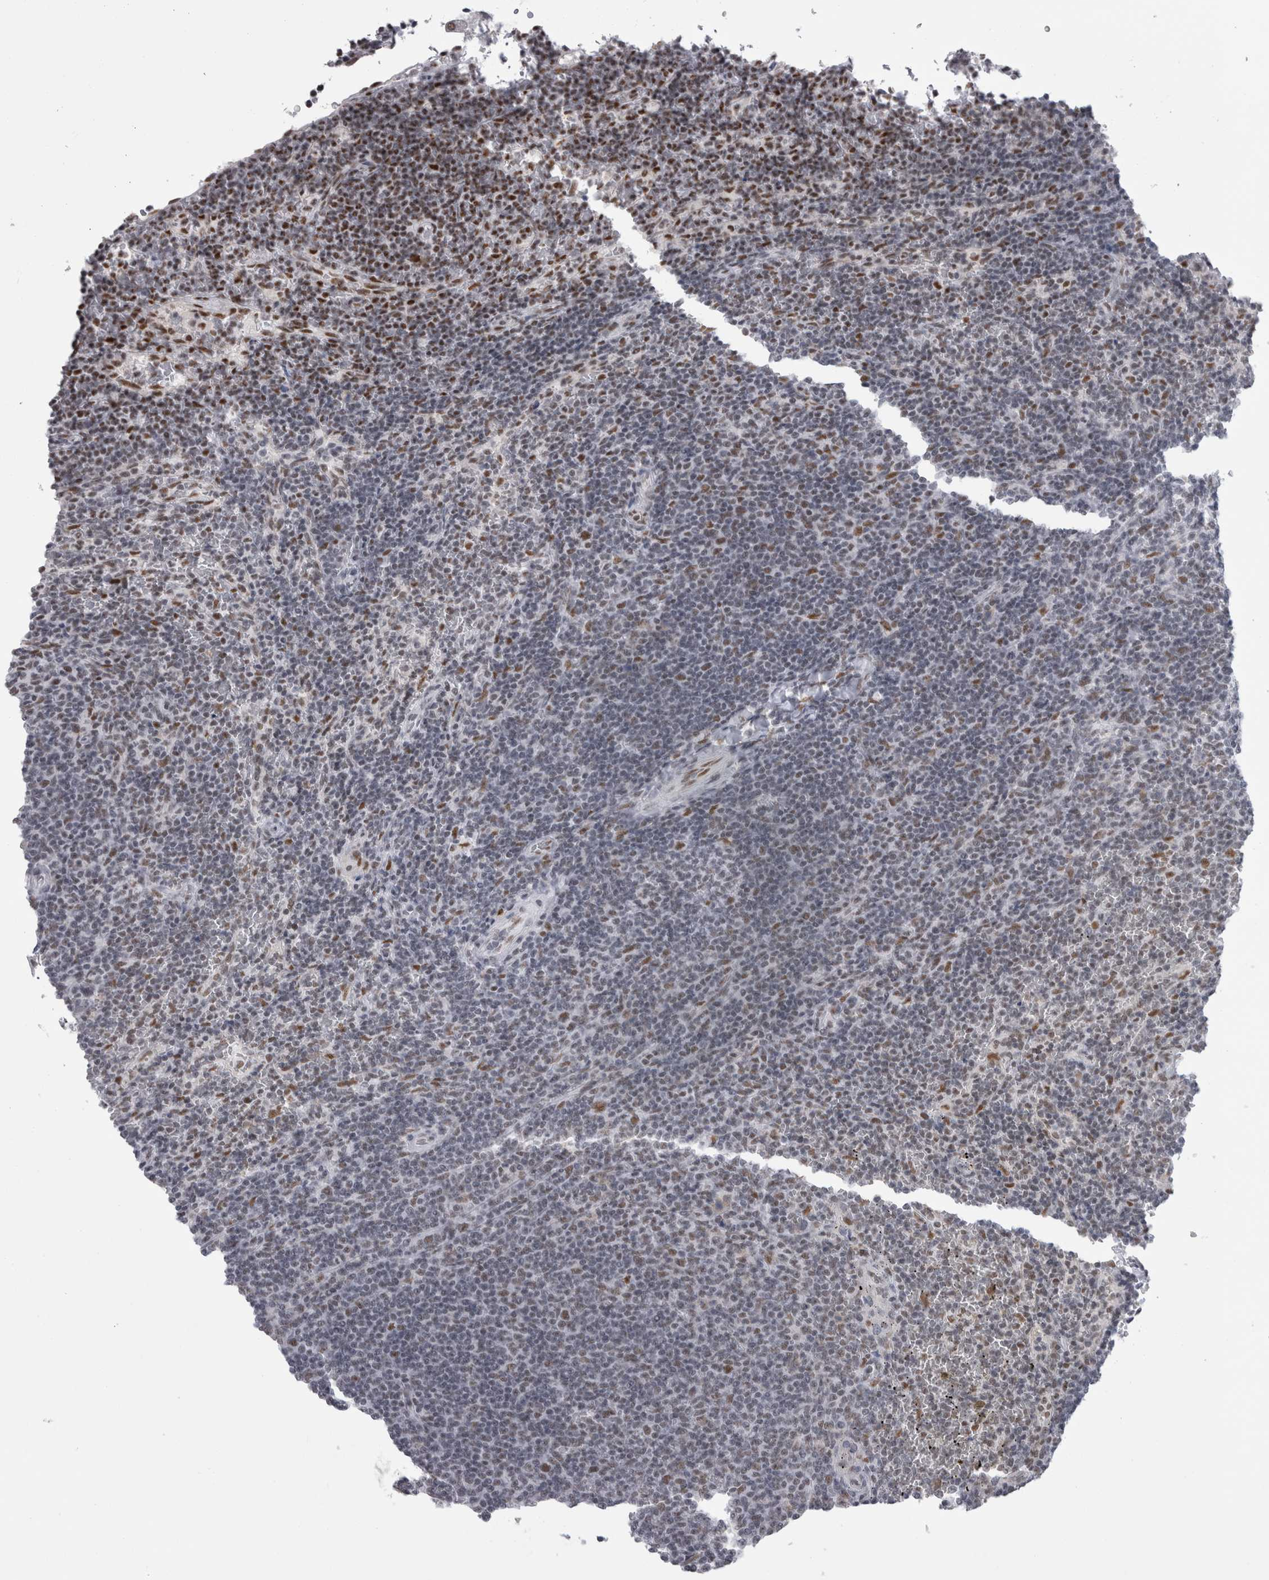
{"staining": {"intensity": "moderate", "quantity": "<25%", "location": "nuclear"}, "tissue": "lymphoma", "cell_type": "Tumor cells", "image_type": "cancer", "snomed": [{"axis": "morphology", "description": "Malignant lymphoma, non-Hodgkin's type, Low grade"}, {"axis": "topography", "description": "Spleen"}], "caption": "Lymphoma stained with a protein marker displays moderate staining in tumor cells.", "gene": "API5", "patient": {"sex": "female", "age": 50}}